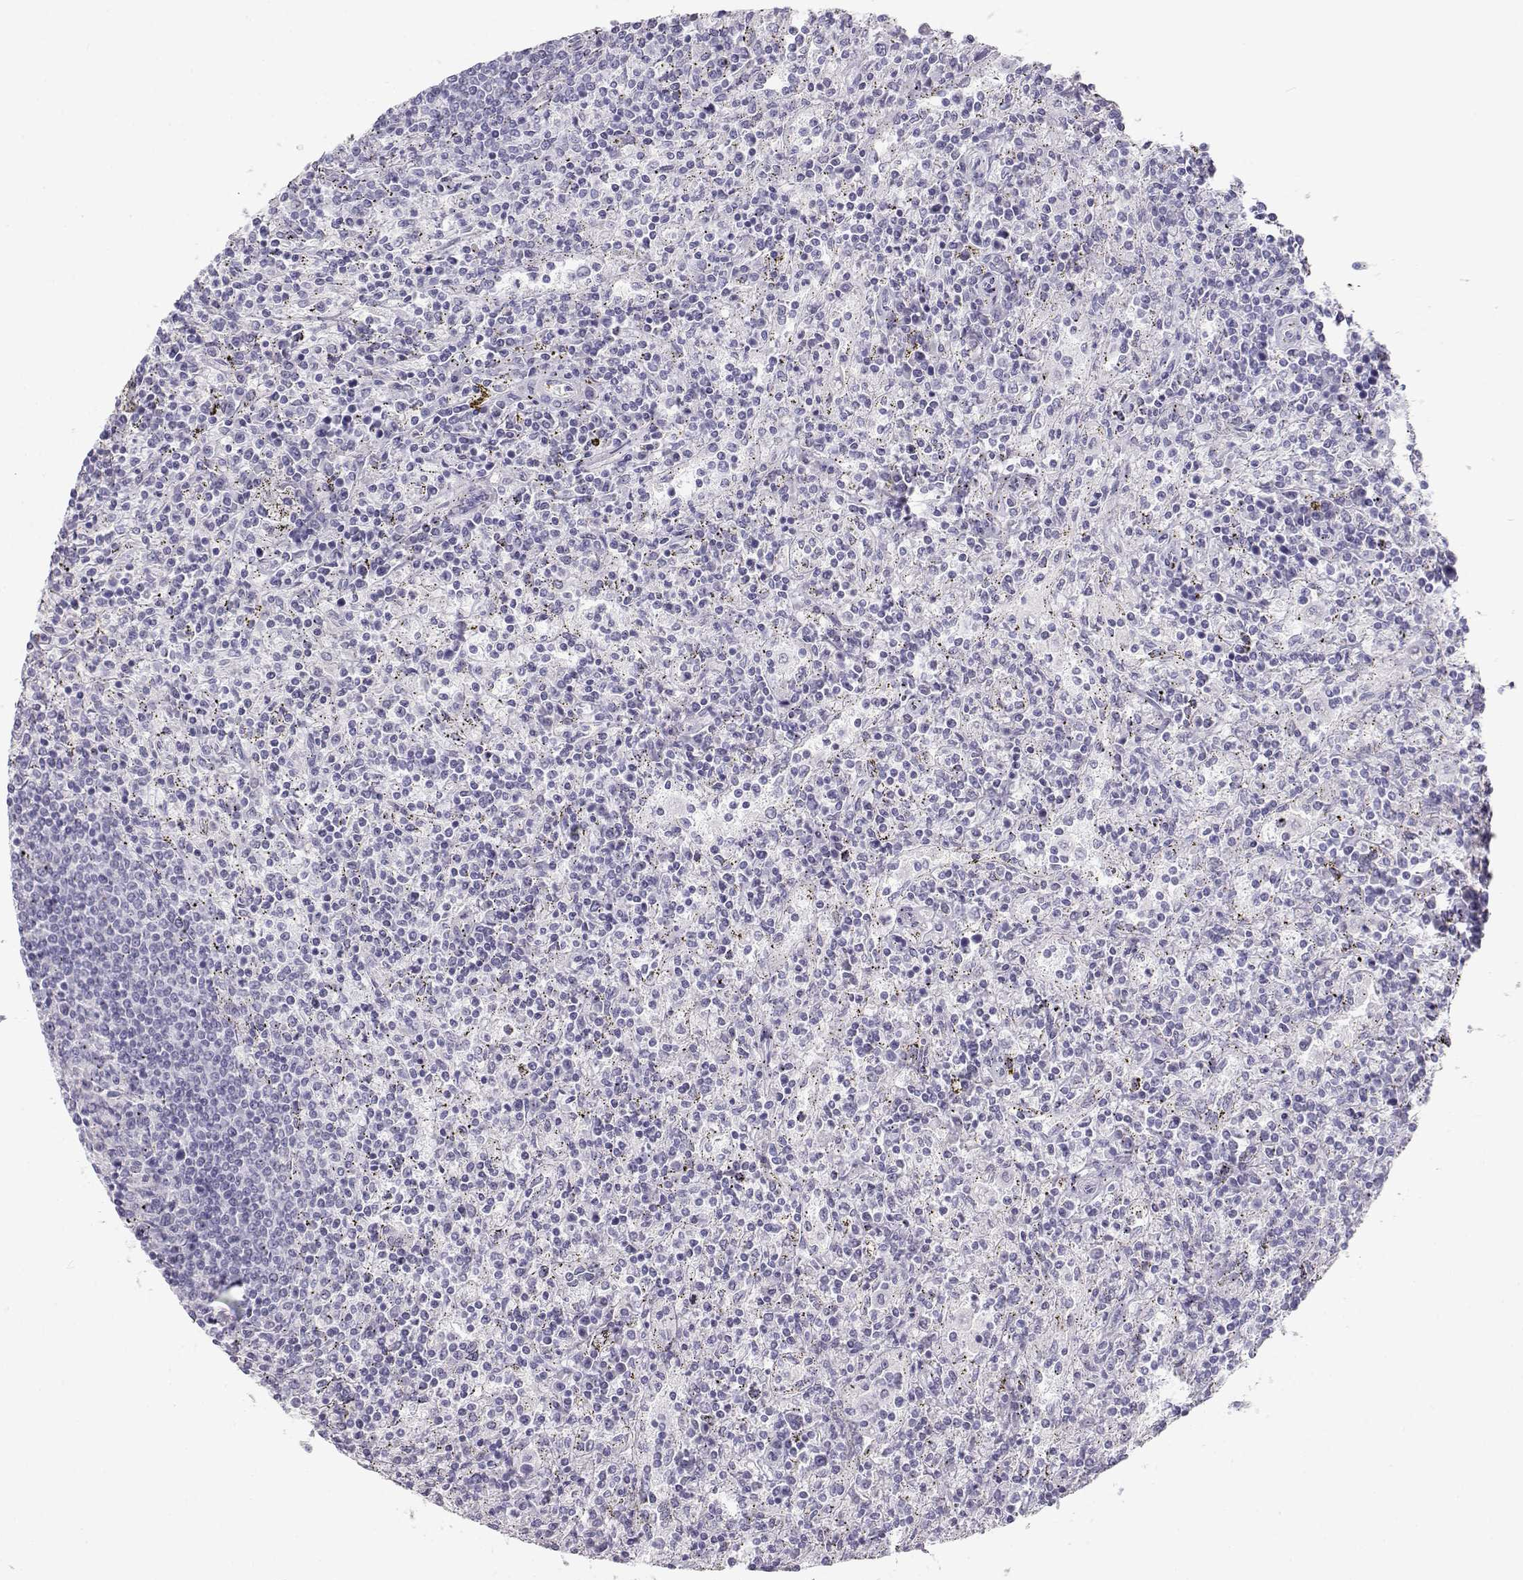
{"staining": {"intensity": "negative", "quantity": "none", "location": "none"}, "tissue": "lymphoma", "cell_type": "Tumor cells", "image_type": "cancer", "snomed": [{"axis": "morphology", "description": "Malignant lymphoma, non-Hodgkin's type, Low grade"}, {"axis": "topography", "description": "Spleen"}], "caption": "Immunohistochemistry of malignant lymphoma, non-Hodgkin's type (low-grade) demonstrates no positivity in tumor cells.", "gene": "TKTL1", "patient": {"sex": "male", "age": 62}}